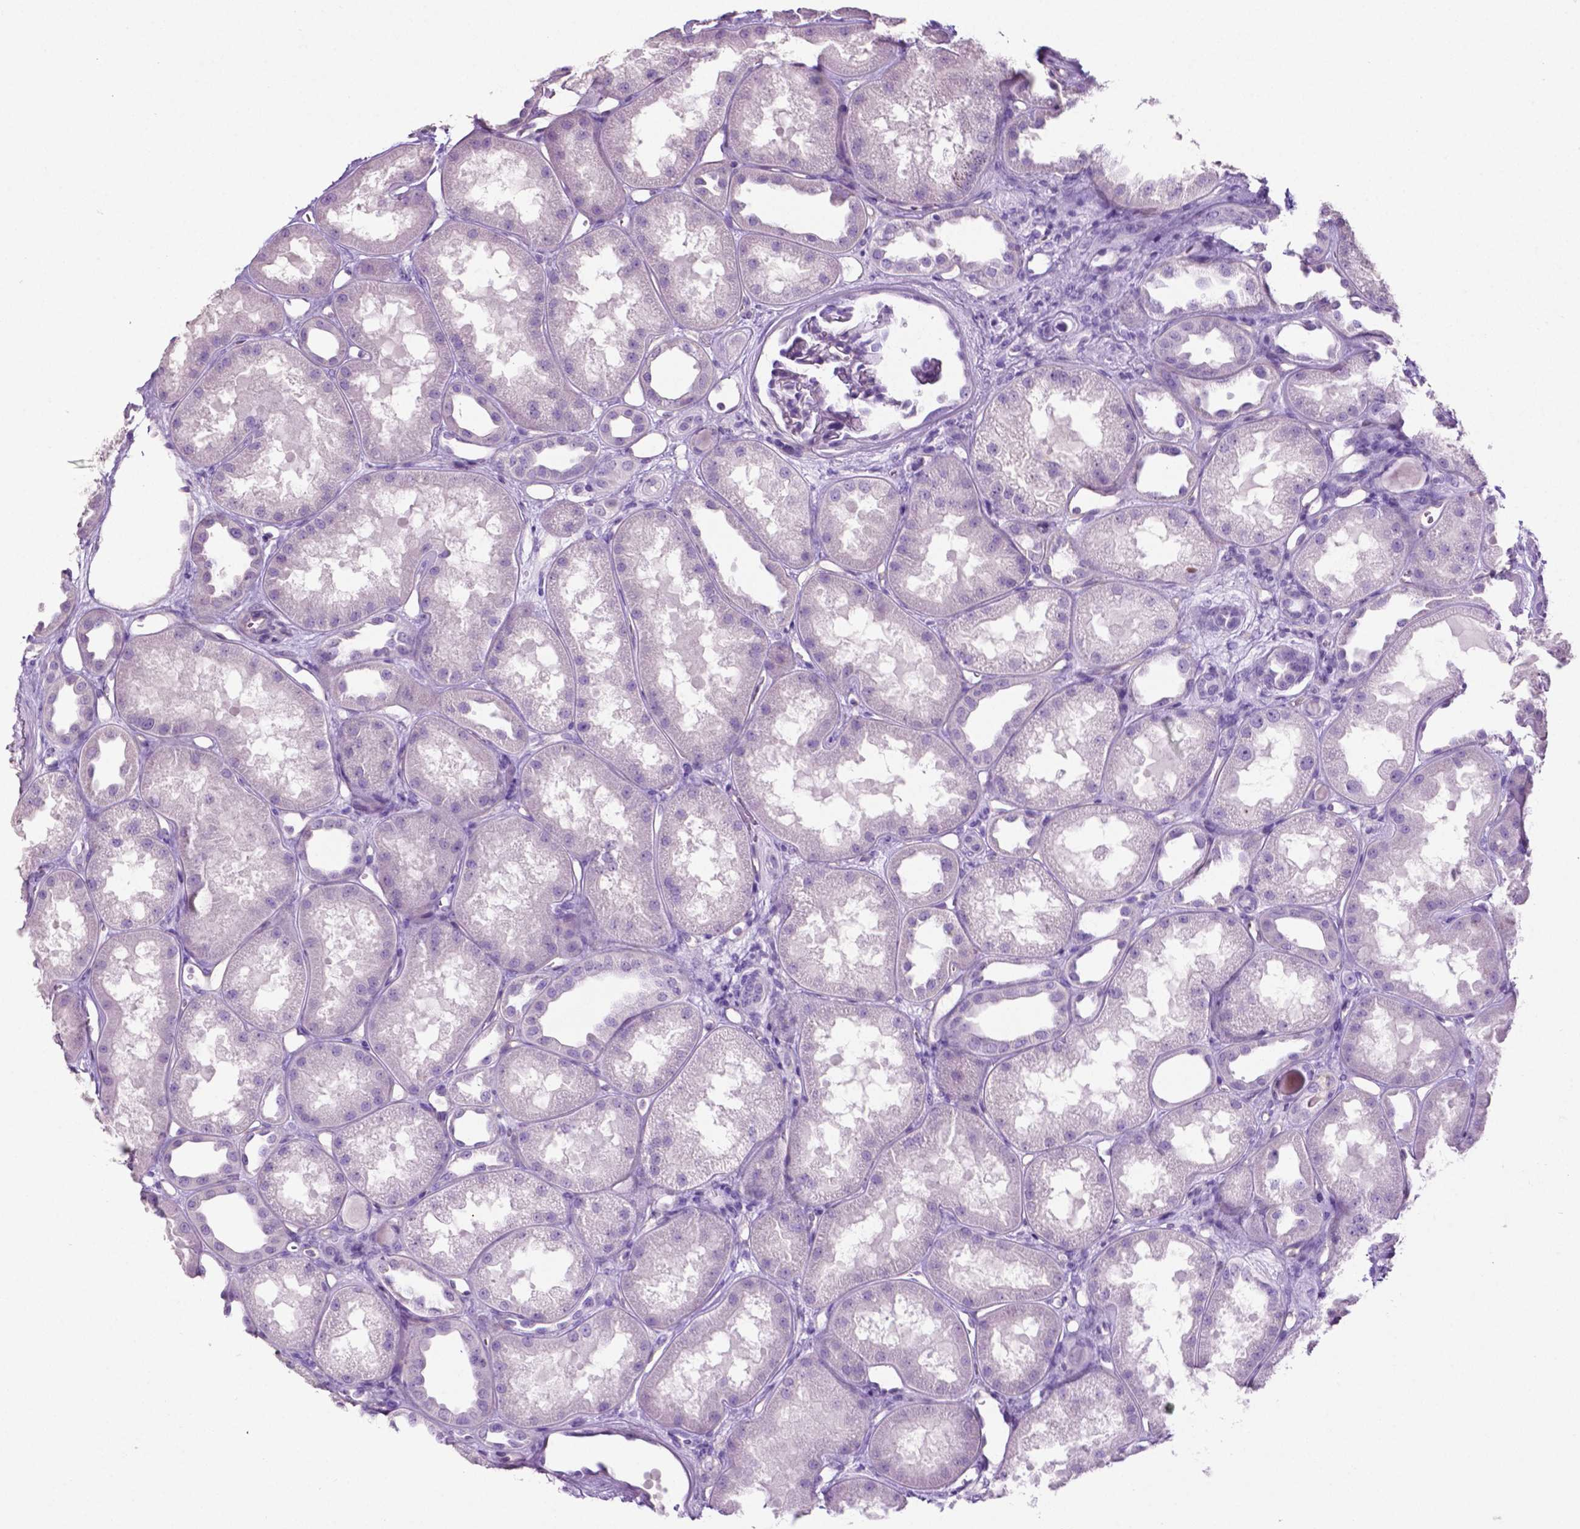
{"staining": {"intensity": "negative", "quantity": "none", "location": "none"}, "tissue": "kidney", "cell_type": "Cells in glomeruli", "image_type": "normal", "snomed": [{"axis": "morphology", "description": "Normal tissue, NOS"}, {"axis": "topography", "description": "Kidney"}], "caption": "This image is of normal kidney stained with immunohistochemistry to label a protein in brown with the nuclei are counter-stained blue. There is no positivity in cells in glomeruli. (DAB (3,3'-diaminobenzidine) immunohistochemistry, high magnification).", "gene": "PHGR1", "patient": {"sex": "male", "age": 61}}